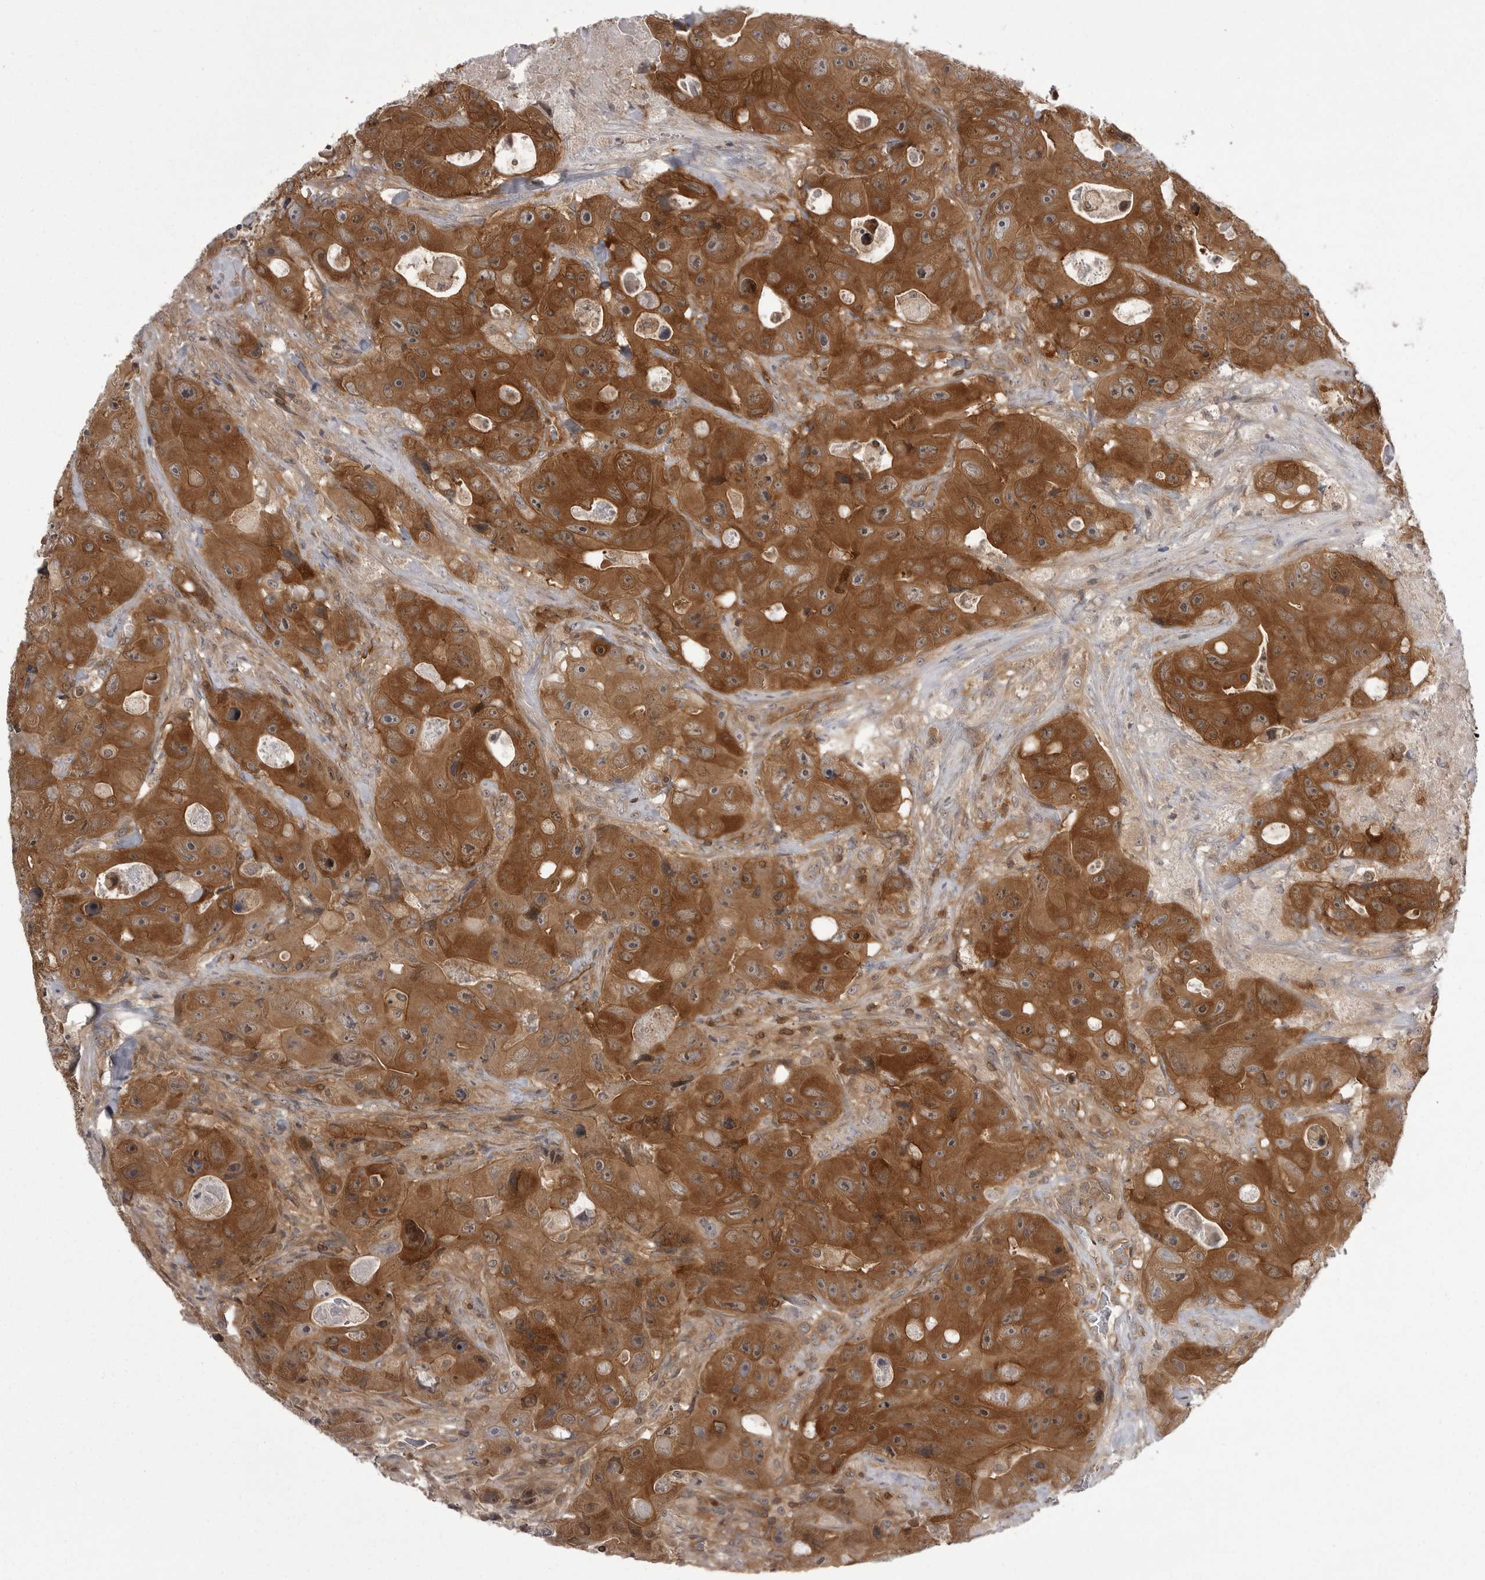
{"staining": {"intensity": "strong", "quantity": ">75%", "location": "cytoplasmic/membranous"}, "tissue": "colorectal cancer", "cell_type": "Tumor cells", "image_type": "cancer", "snomed": [{"axis": "morphology", "description": "Adenocarcinoma, NOS"}, {"axis": "topography", "description": "Colon"}], "caption": "IHC micrograph of adenocarcinoma (colorectal) stained for a protein (brown), which reveals high levels of strong cytoplasmic/membranous expression in approximately >75% of tumor cells.", "gene": "STK24", "patient": {"sex": "female", "age": 46}}